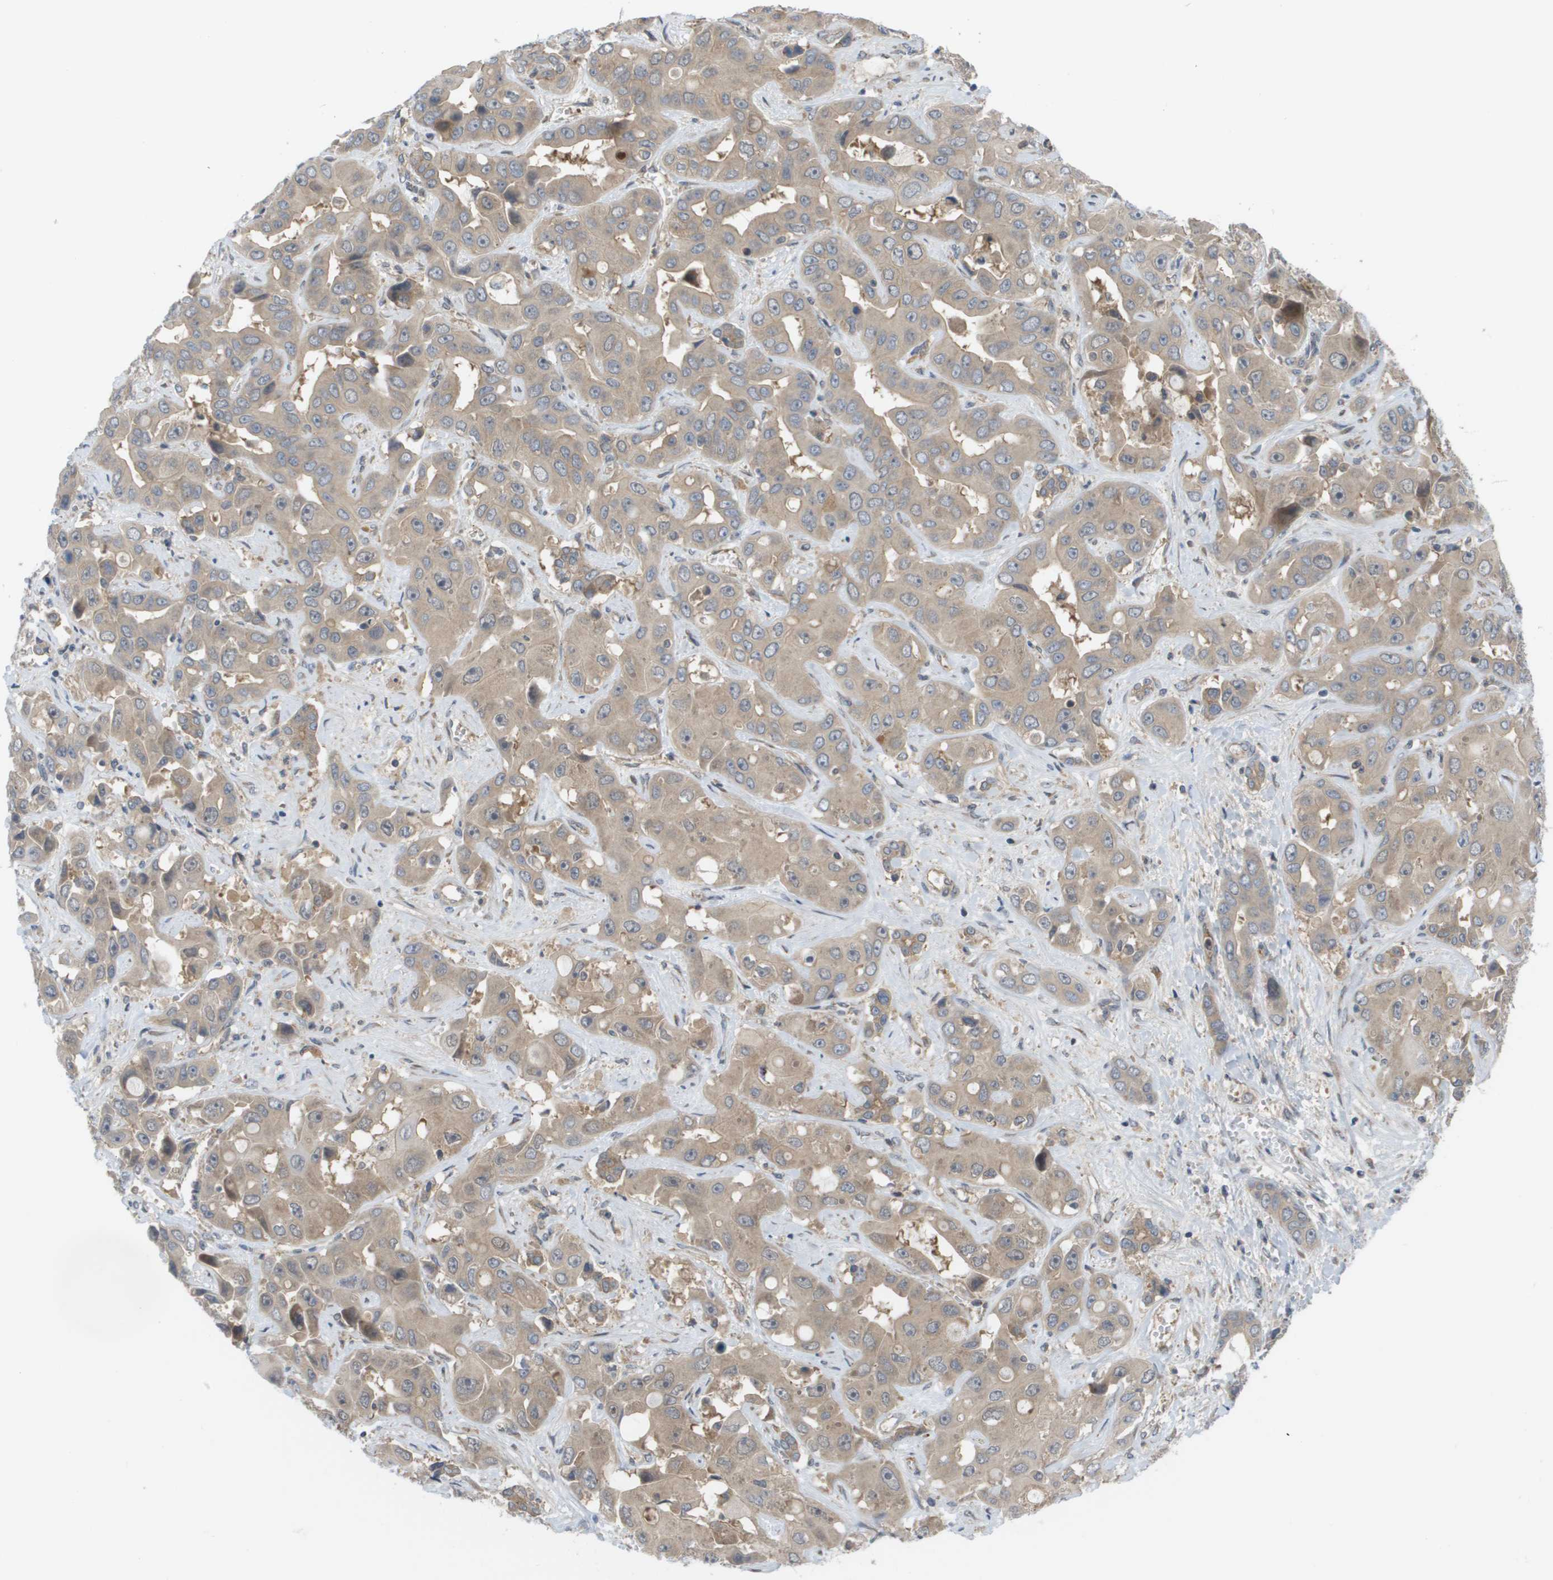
{"staining": {"intensity": "weak", "quantity": ">75%", "location": "cytoplasmic/membranous"}, "tissue": "liver cancer", "cell_type": "Tumor cells", "image_type": "cancer", "snomed": [{"axis": "morphology", "description": "Cholangiocarcinoma"}, {"axis": "topography", "description": "Liver"}], "caption": "This image demonstrates liver cancer stained with immunohistochemistry (IHC) to label a protein in brown. The cytoplasmic/membranous of tumor cells show weak positivity for the protein. Nuclei are counter-stained blue.", "gene": "CTPS2", "patient": {"sex": "female", "age": 52}}